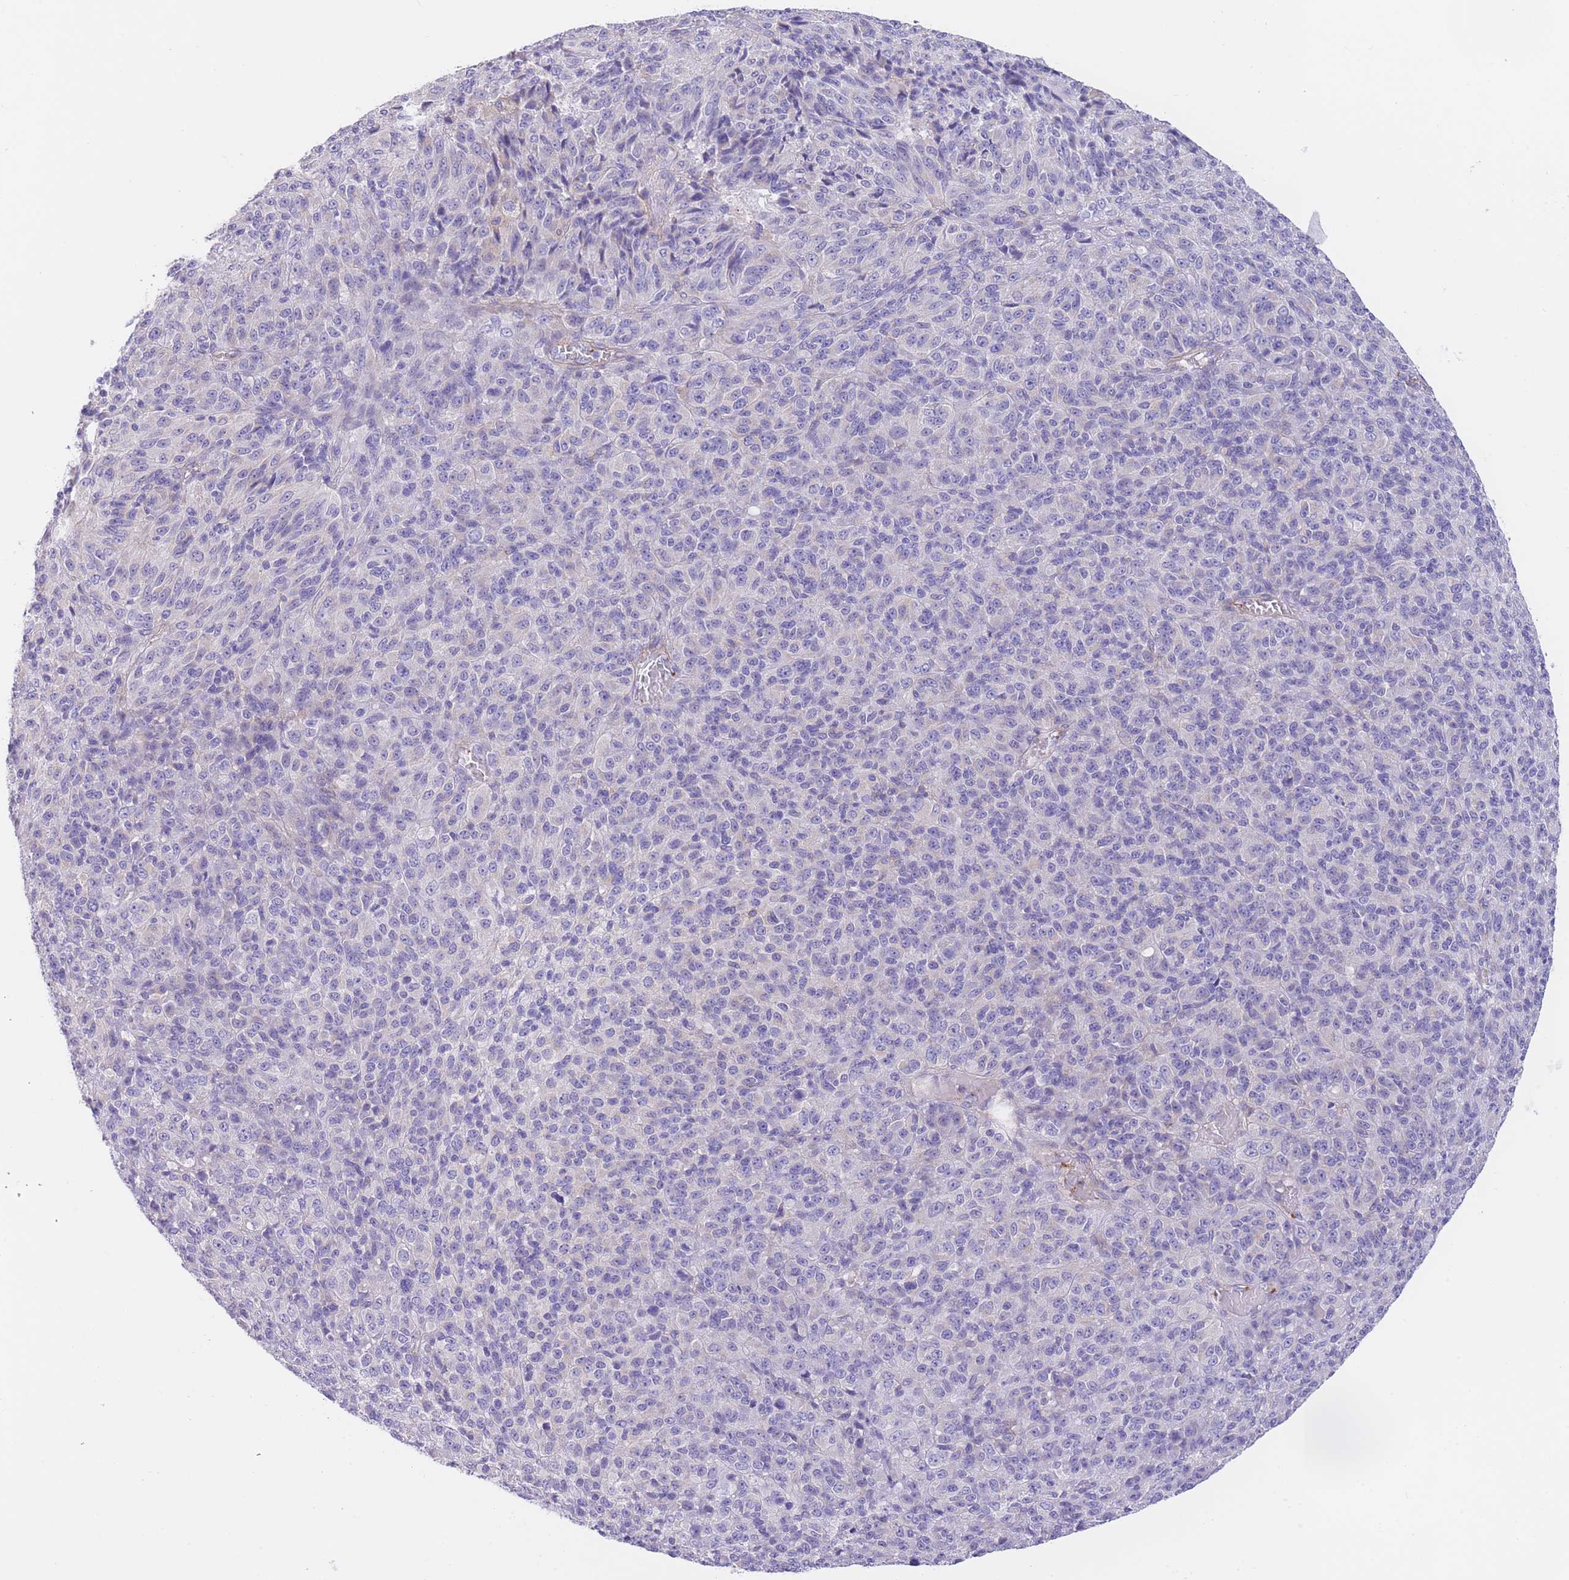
{"staining": {"intensity": "negative", "quantity": "none", "location": "none"}, "tissue": "melanoma", "cell_type": "Tumor cells", "image_type": "cancer", "snomed": [{"axis": "morphology", "description": "Malignant melanoma, Metastatic site"}, {"axis": "topography", "description": "Brain"}], "caption": "This is an immunohistochemistry micrograph of malignant melanoma (metastatic site). There is no staining in tumor cells.", "gene": "LDB3", "patient": {"sex": "female", "age": 56}}